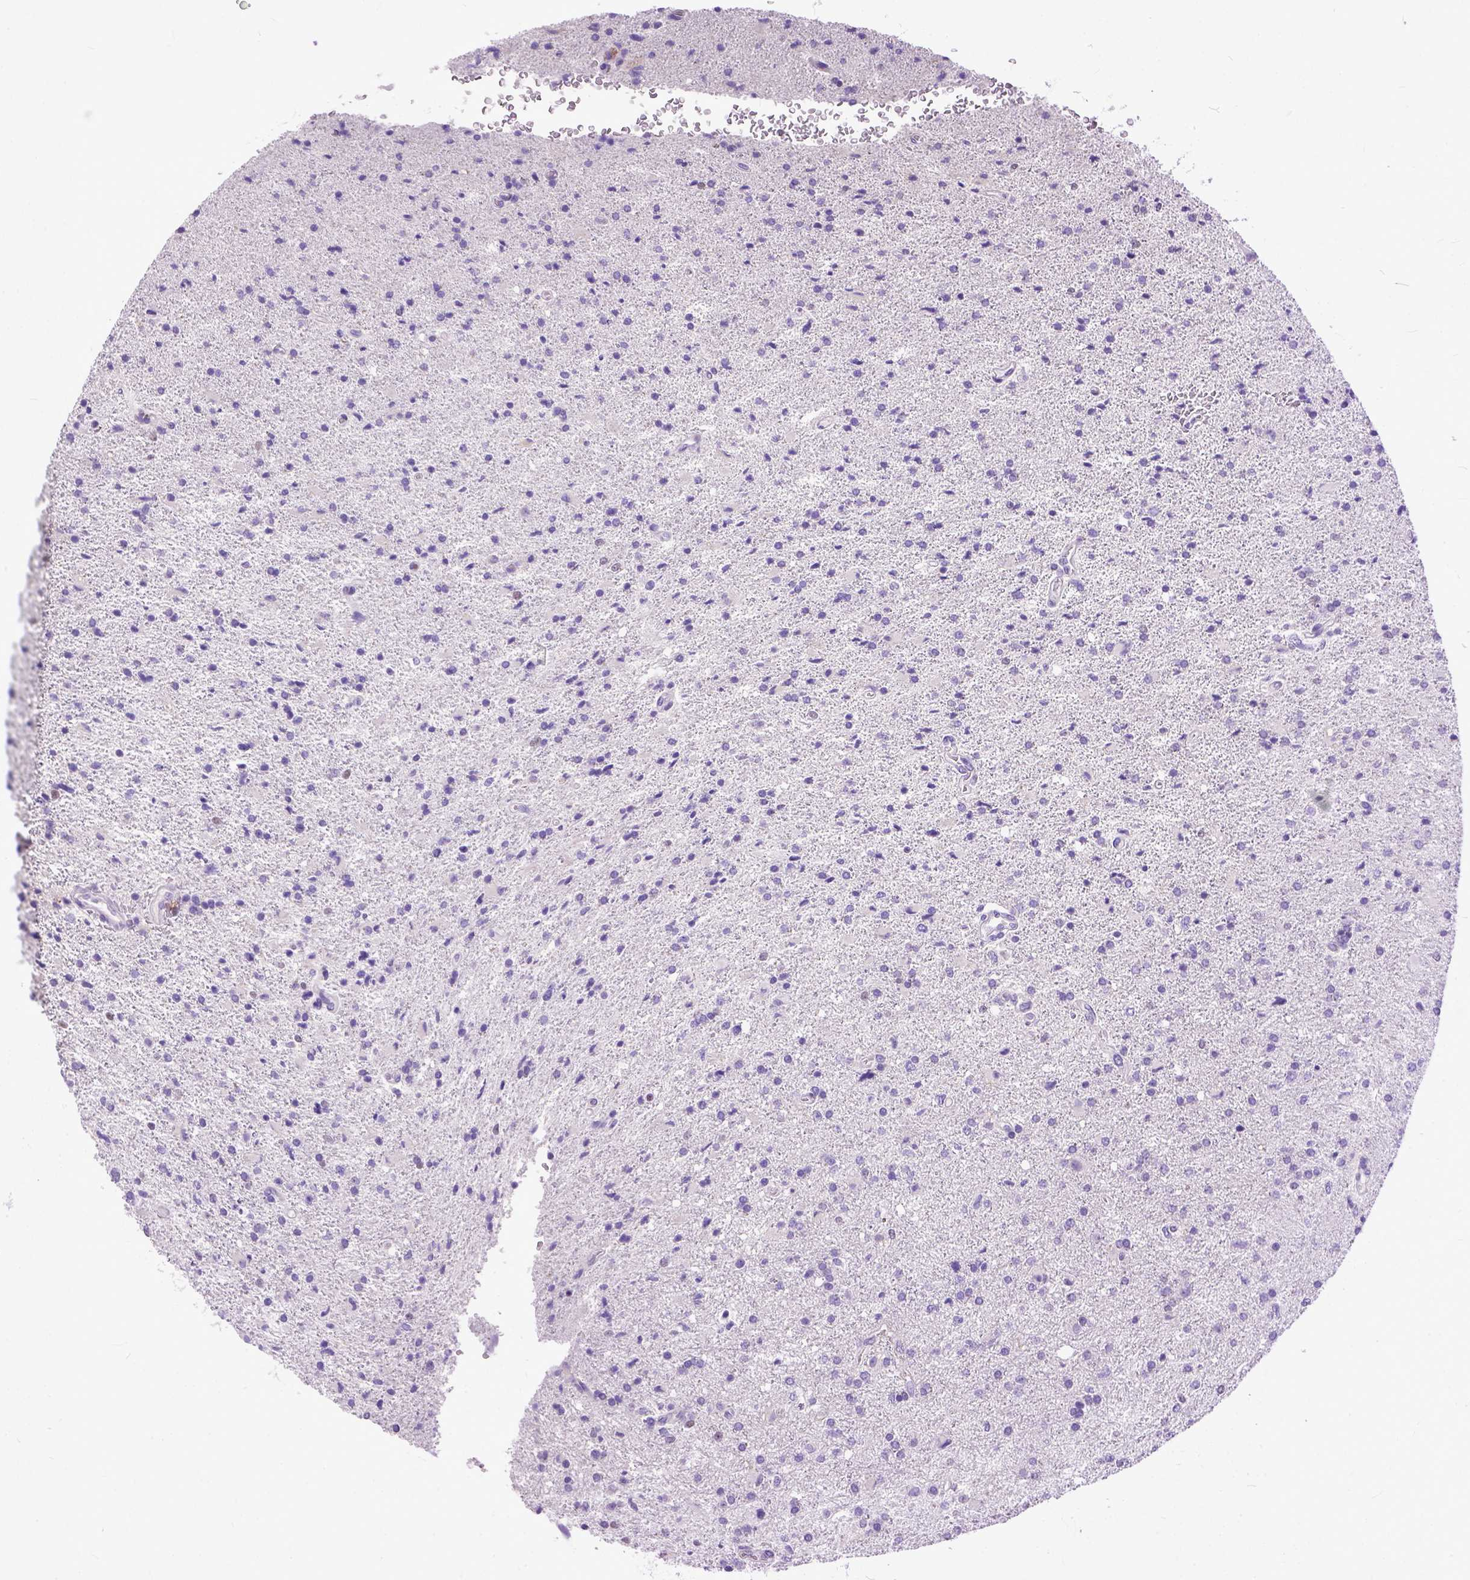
{"staining": {"intensity": "negative", "quantity": "none", "location": "none"}, "tissue": "glioma", "cell_type": "Tumor cells", "image_type": "cancer", "snomed": [{"axis": "morphology", "description": "Glioma, malignant, High grade"}, {"axis": "topography", "description": "Cerebral cortex"}], "caption": "High power microscopy micrograph of an IHC image of malignant glioma (high-grade), revealing no significant expression in tumor cells.", "gene": "CRB1", "patient": {"sex": "male", "age": 70}}